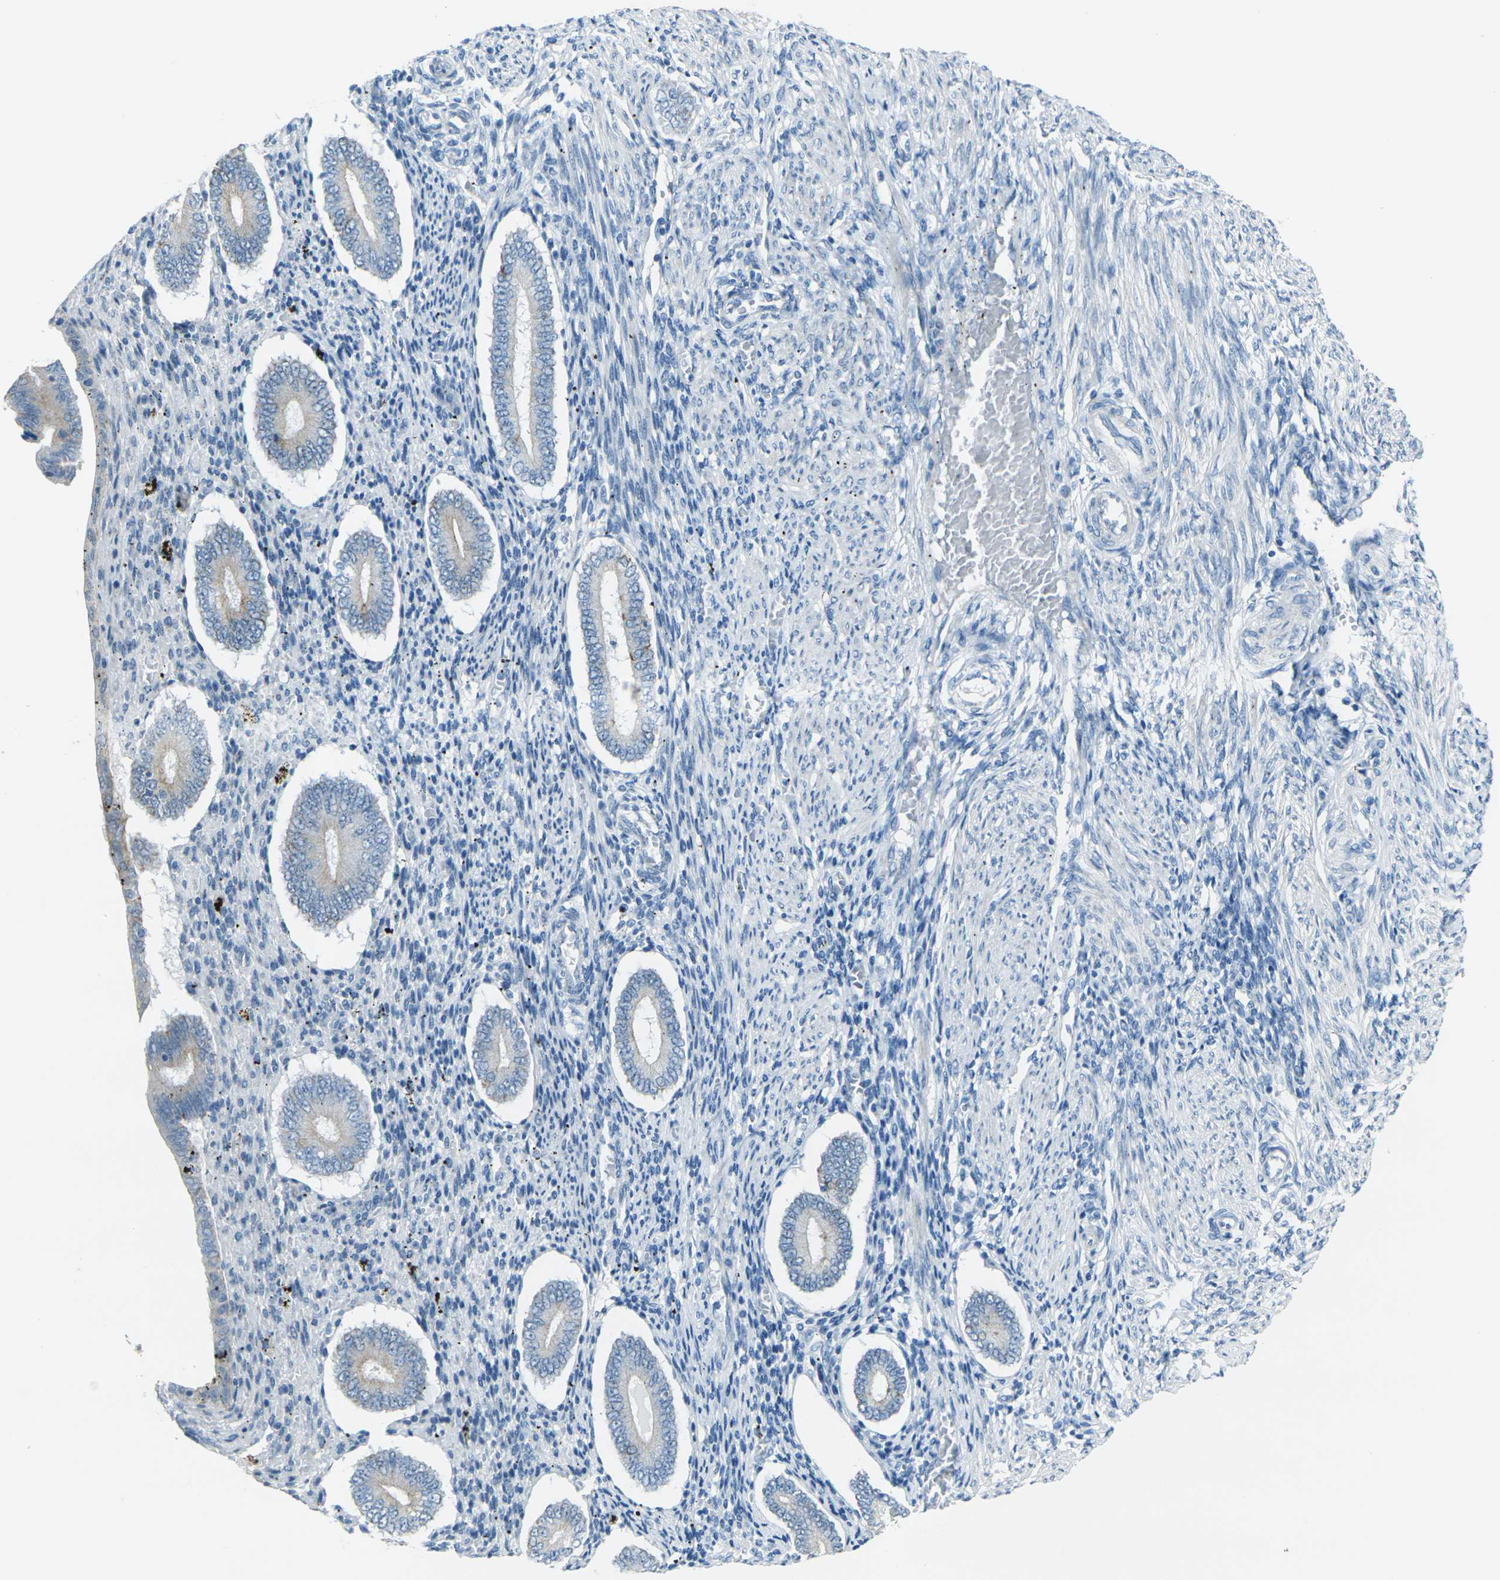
{"staining": {"intensity": "negative", "quantity": "none", "location": "none"}, "tissue": "endometrium", "cell_type": "Cells in endometrial stroma", "image_type": "normal", "snomed": [{"axis": "morphology", "description": "Normal tissue, NOS"}, {"axis": "topography", "description": "Endometrium"}], "caption": "DAB (3,3'-diaminobenzidine) immunohistochemical staining of unremarkable endometrium reveals no significant positivity in cells in endometrial stroma. (DAB immunohistochemistry (IHC) with hematoxylin counter stain).", "gene": "ANKRD46", "patient": {"sex": "female", "age": 42}}